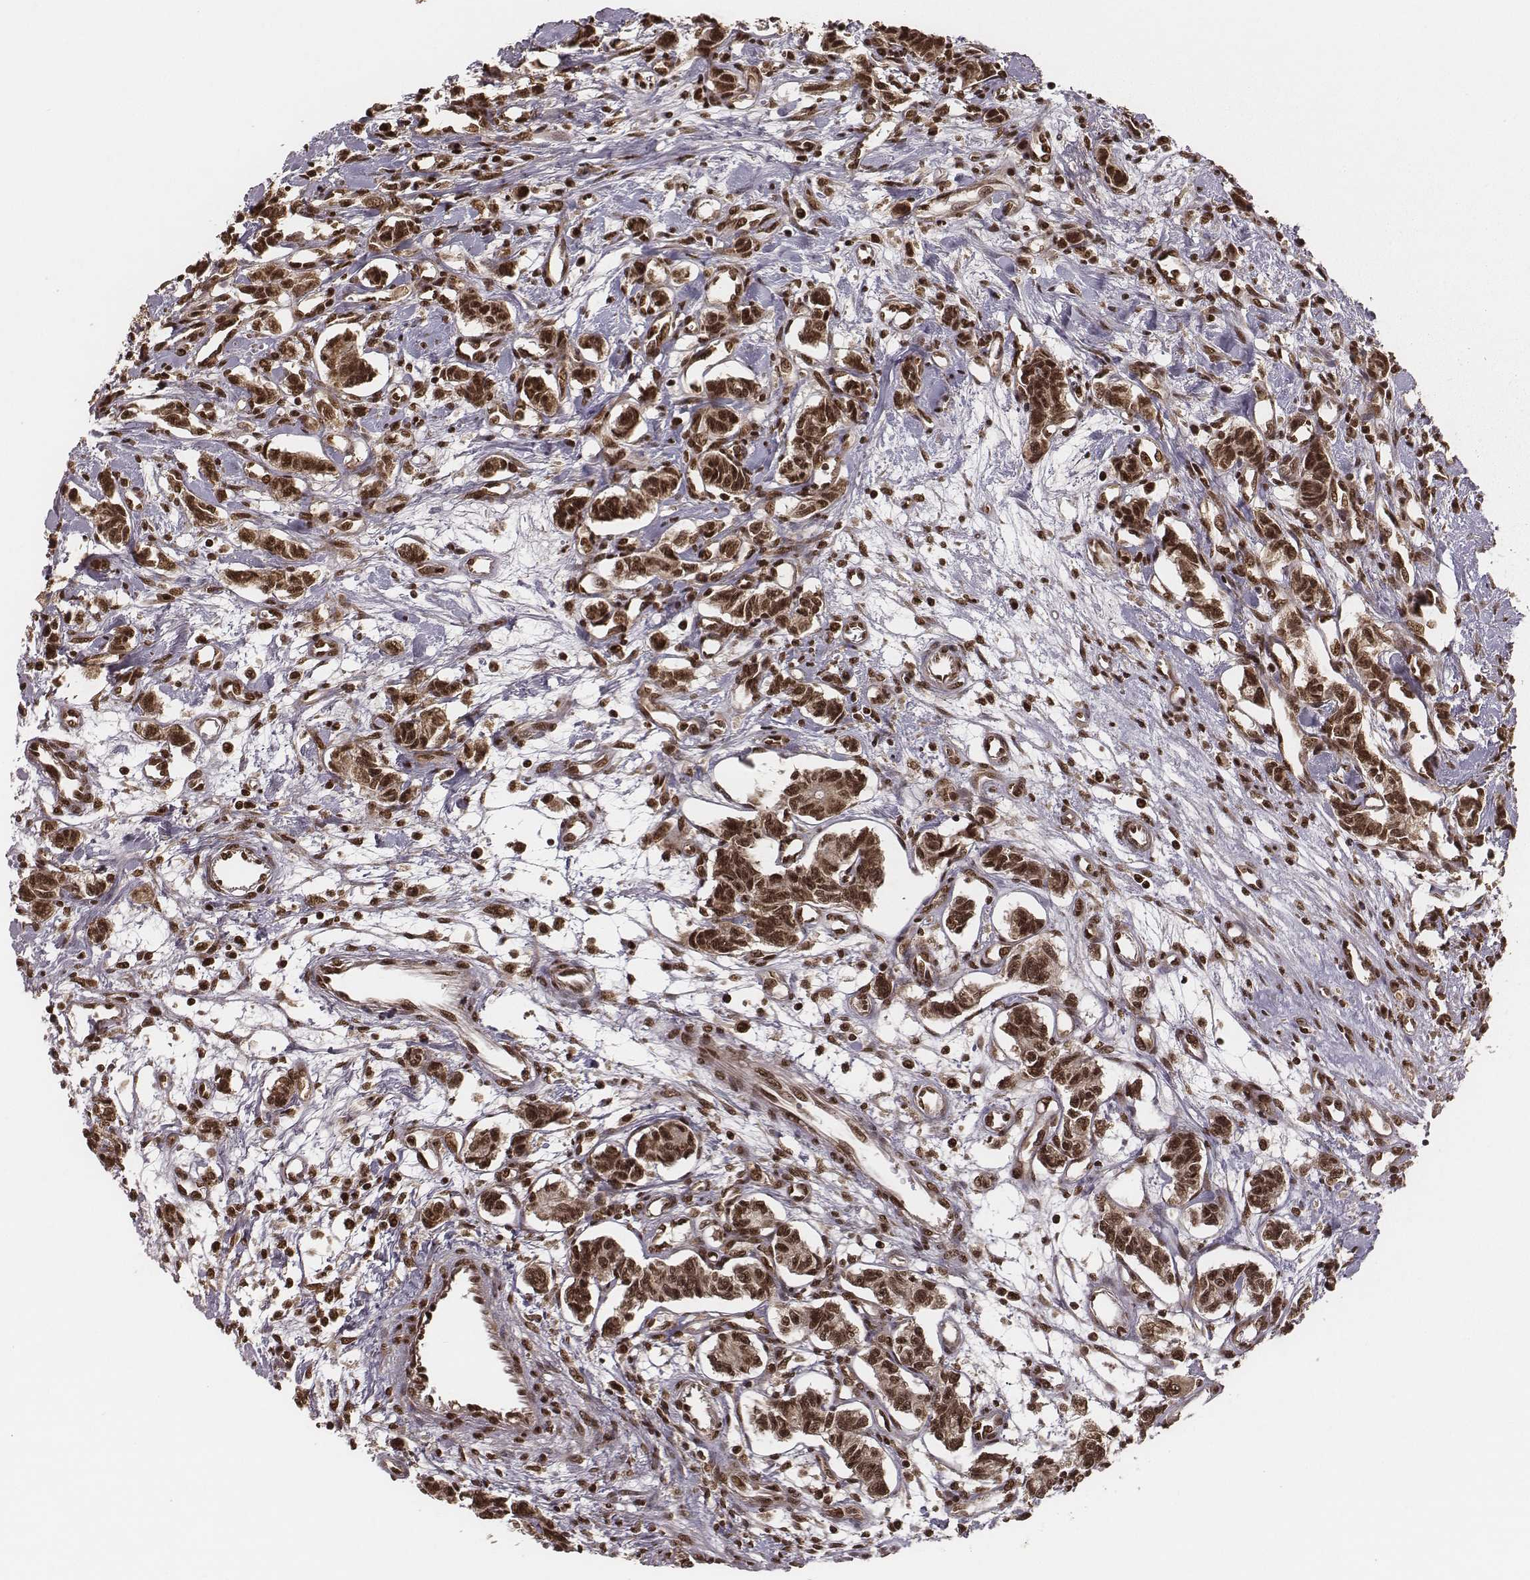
{"staining": {"intensity": "strong", "quantity": ">75%", "location": "cytoplasmic/membranous,nuclear"}, "tissue": "carcinoid", "cell_type": "Tumor cells", "image_type": "cancer", "snomed": [{"axis": "morphology", "description": "Carcinoid, malignant, NOS"}, {"axis": "topography", "description": "Kidney"}], "caption": "Protein staining of carcinoid (malignant) tissue displays strong cytoplasmic/membranous and nuclear staining in approximately >75% of tumor cells.", "gene": "NFX1", "patient": {"sex": "female", "age": 41}}